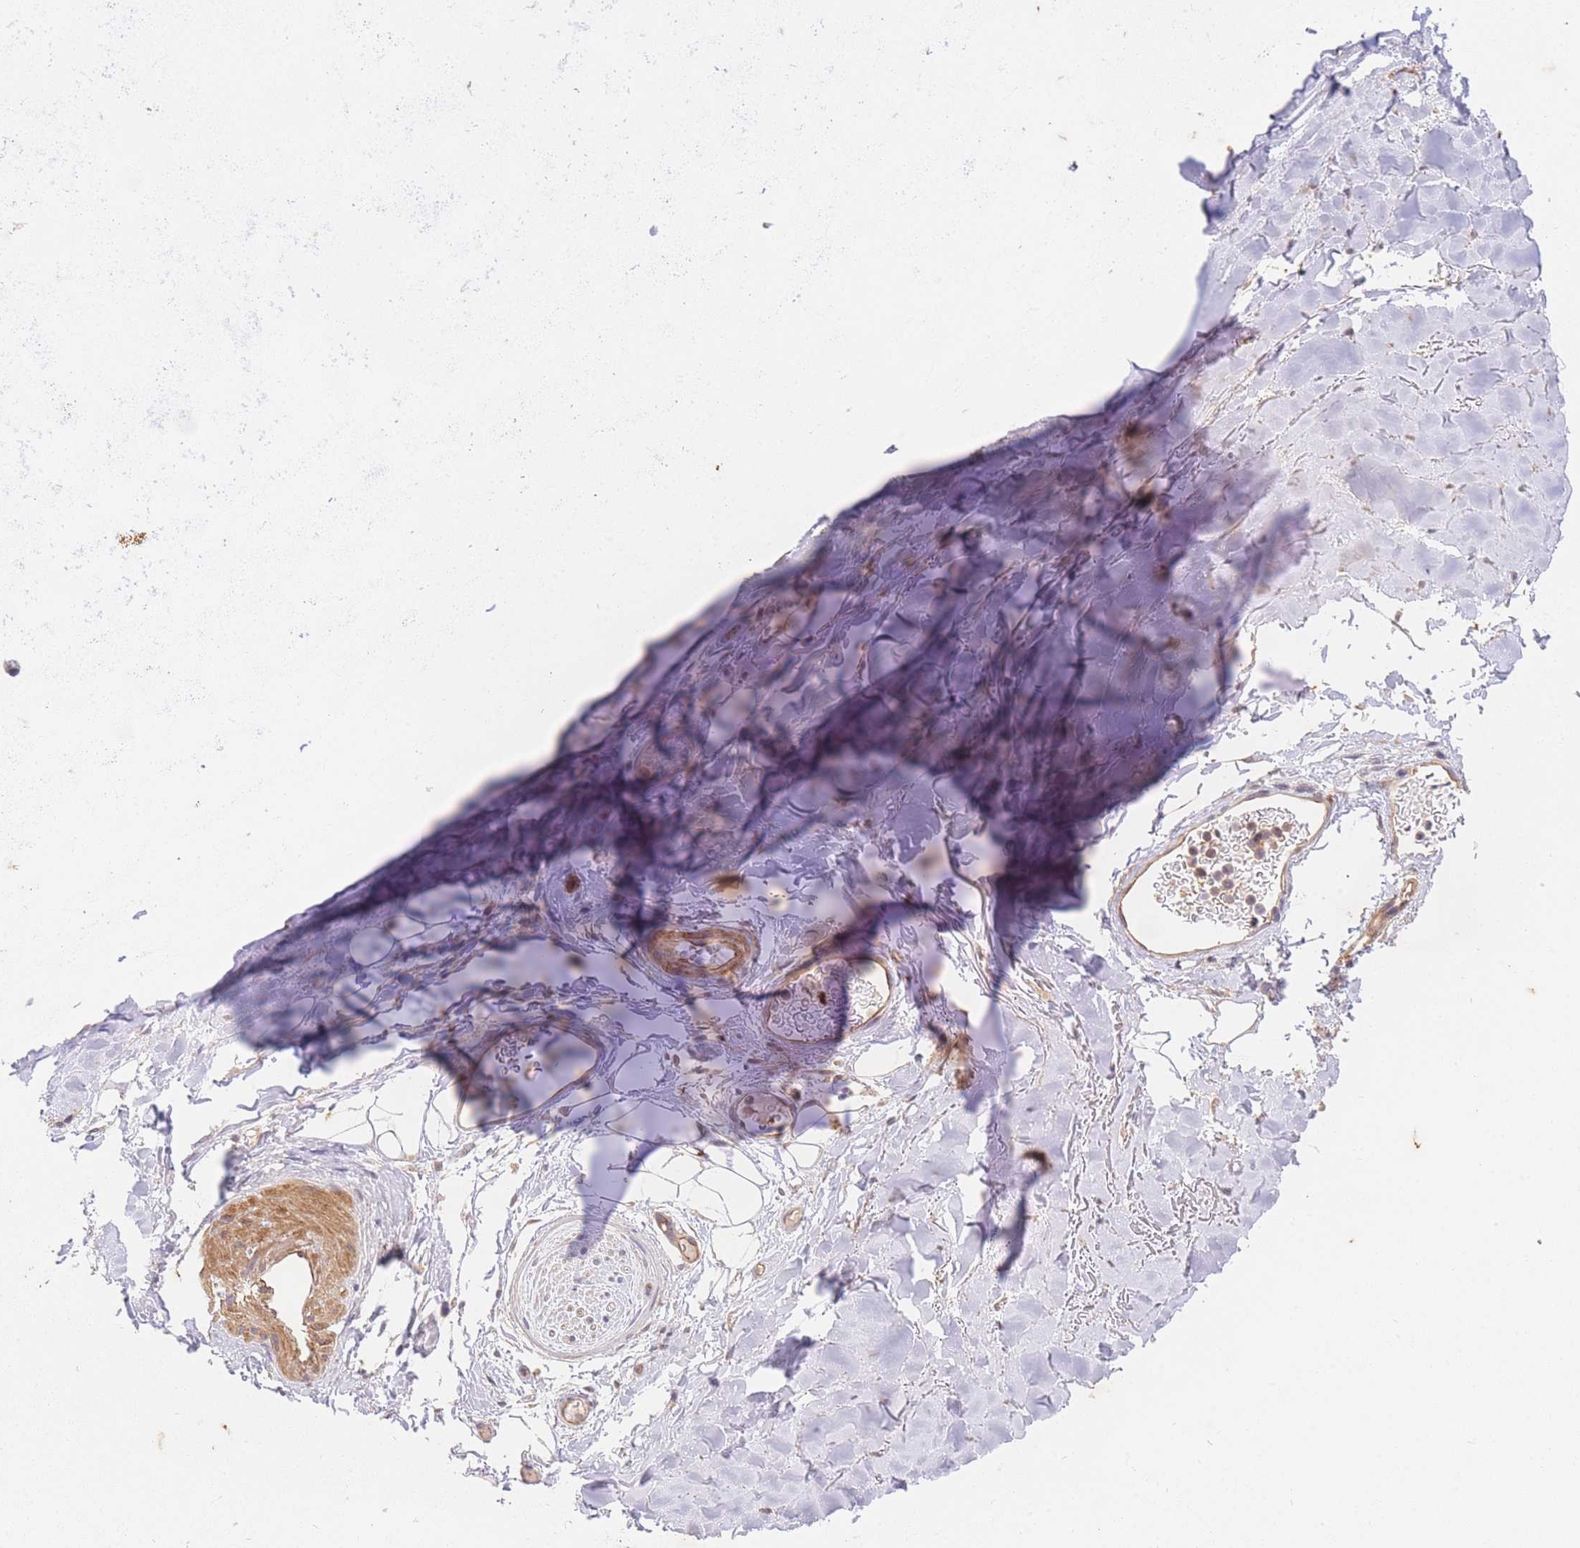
{"staining": {"intensity": "negative", "quantity": "none", "location": "none"}, "tissue": "adipose tissue", "cell_type": "Adipocytes", "image_type": "normal", "snomed": [{"axis": "morphology", "description": "Normal tissue, NOS"}, {"axis": "topography", "description": "Cartilage tissue"}], "caption": "This image is of unremarkable adipose tissue stained with IHC to label a protein in brown with the nuclei are counter-stained blue. There is no expression in adipocytes.", "gene": "ST8SIA4", "patient": {"sex": "male", "age": 80}}